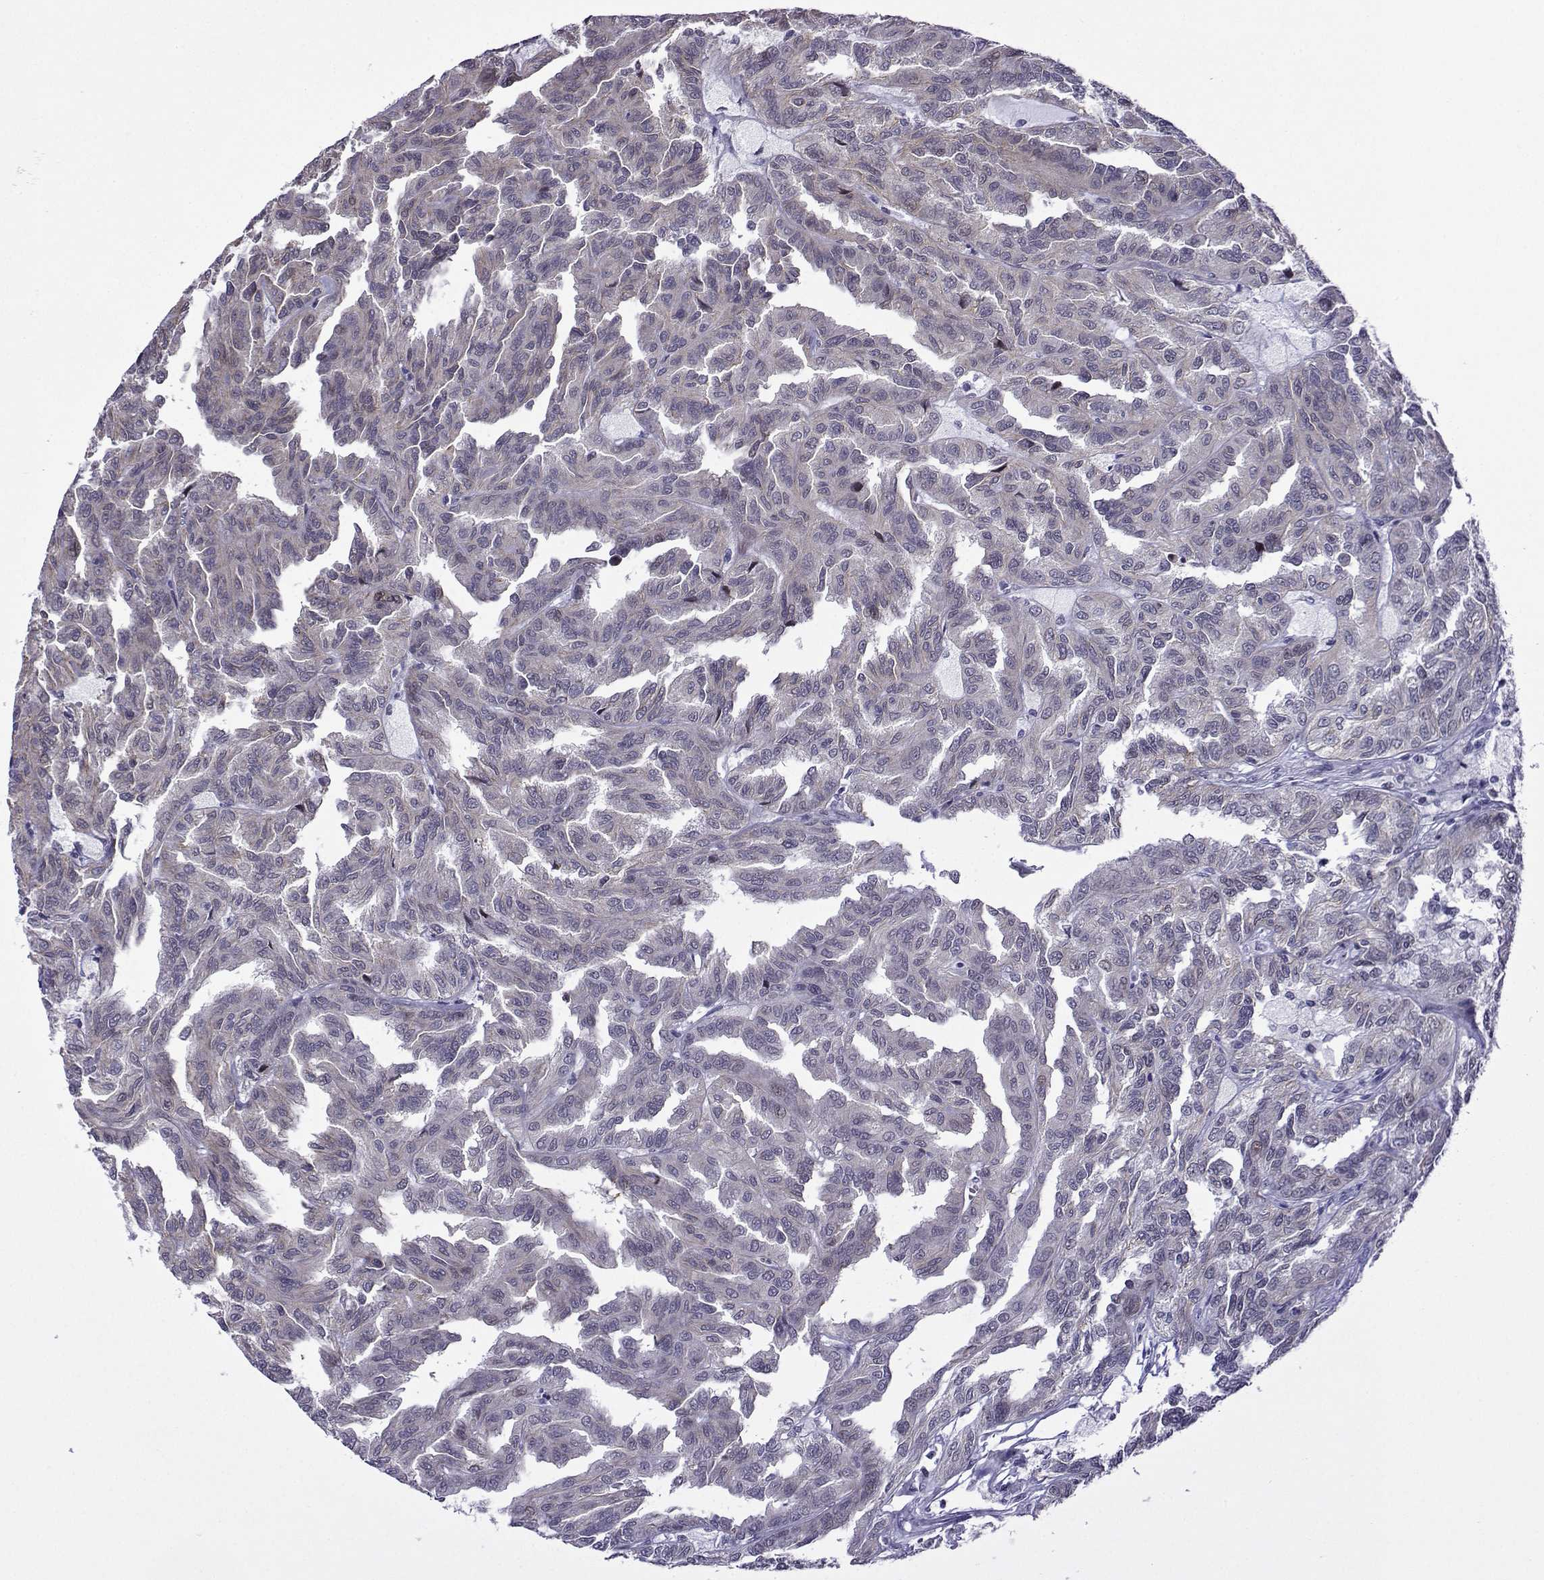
{"staining": {"intensity": "weak", "quantity": "<25%", "location": "nuclear"}, "tissue": "renal cancer", "cell_type": "Tumor cells", "image_type": "cancer", "snomed": [{"axis": "morphology", "description": "Adenocarcinoma, NOS"}, {"axis": "topography", "description": "Kidney"}], "caption": "DAB immunohistochemical staining of adenocarcinoma (renal) reveals no significant staining in tumor cells.", "gene": "FGF3", "patient": {"sex": "male", "age": 79}}